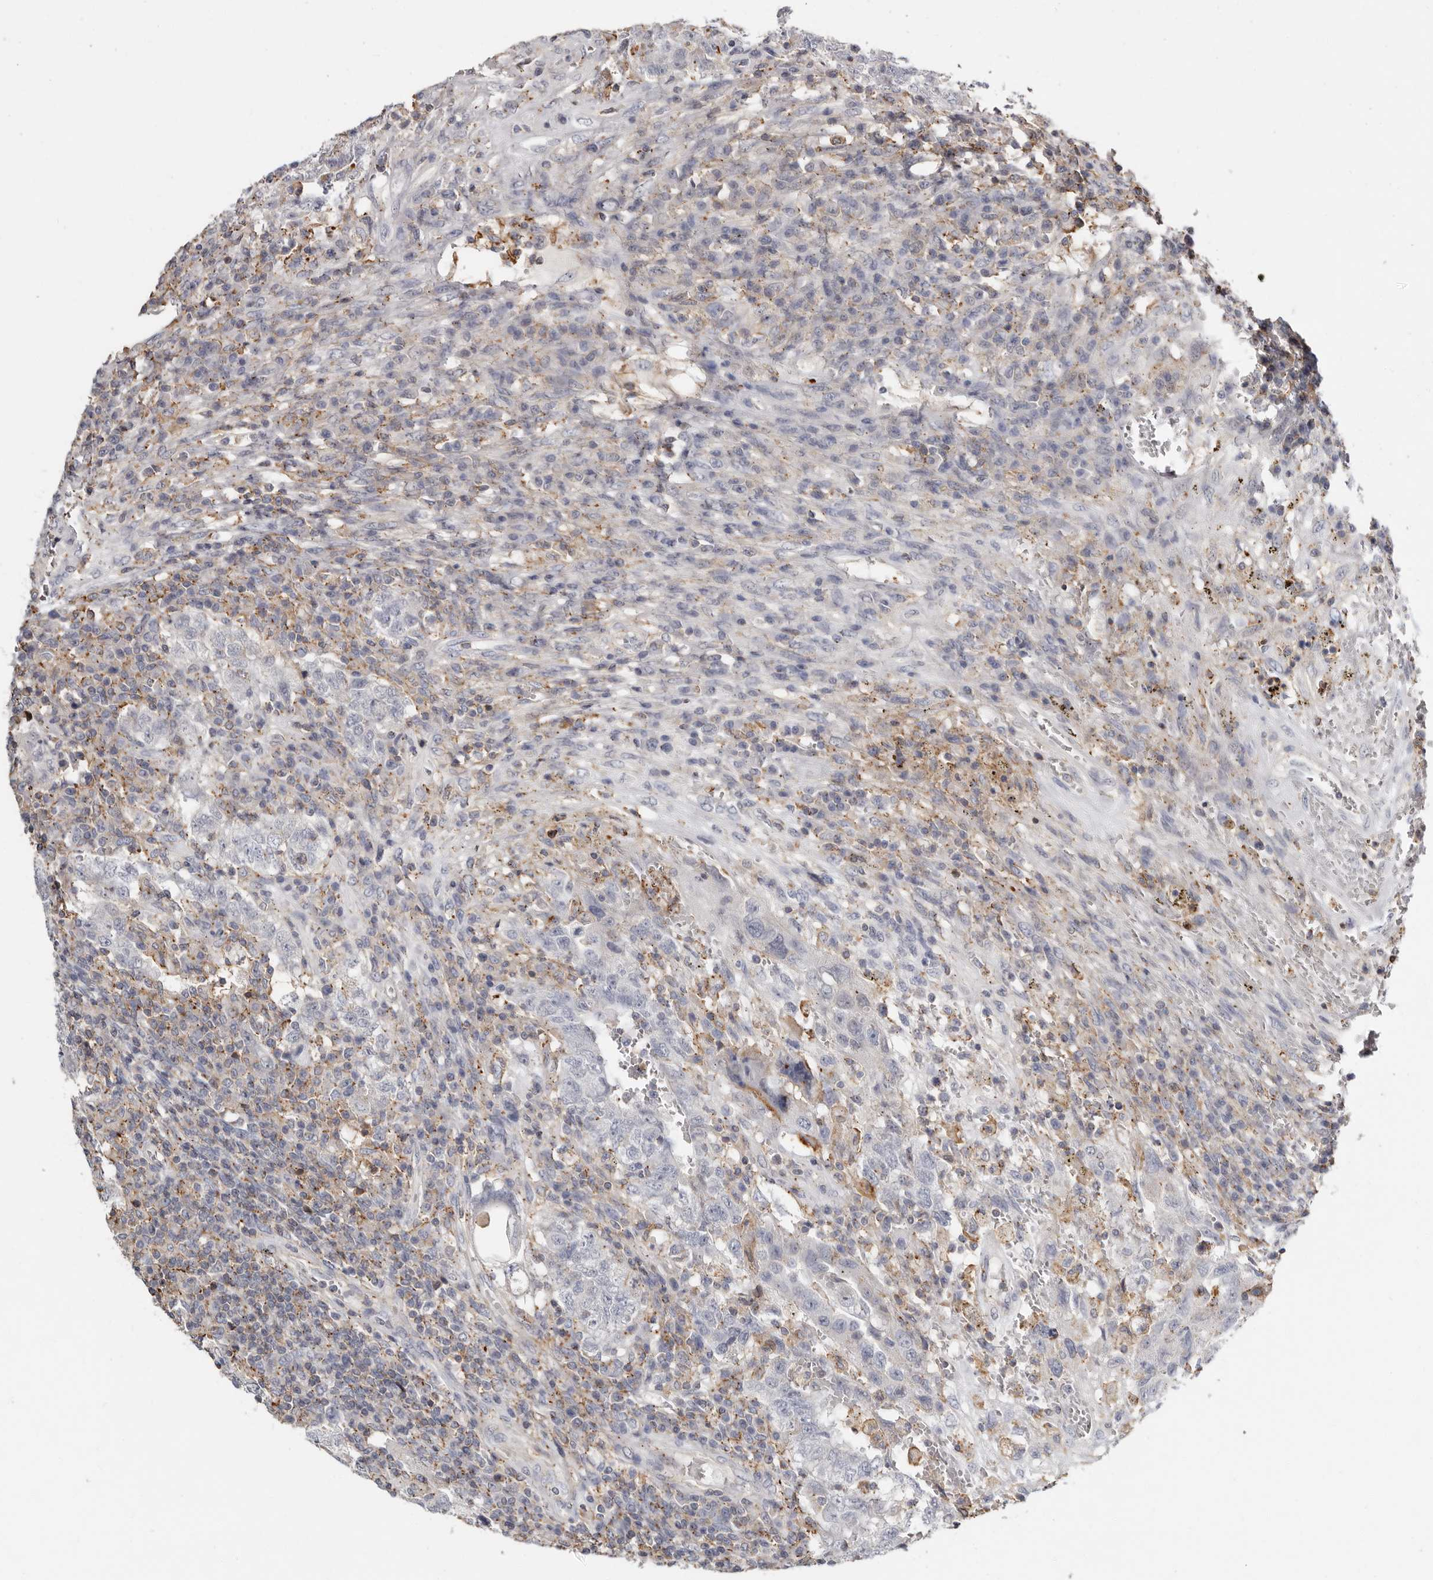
{"staining": {"intensity": "weak", "quantity": "<25%", "location": "cytoplasmic/membranous"}, "tissue": "testis cancer", "cell_type": "Tumor cells", "image_type": "cancer", "snomed": [{"axis": "morphology", "description": "Carcinoma, Embryonal, NOS"}, {"axis": "topography", "description": "Testis"}], "caption": "Protein analysis of testis cancer shows no significant staining in tumor cells.", "gene": "KIF26B", "patient": {"sex": "male", "age": 26}}